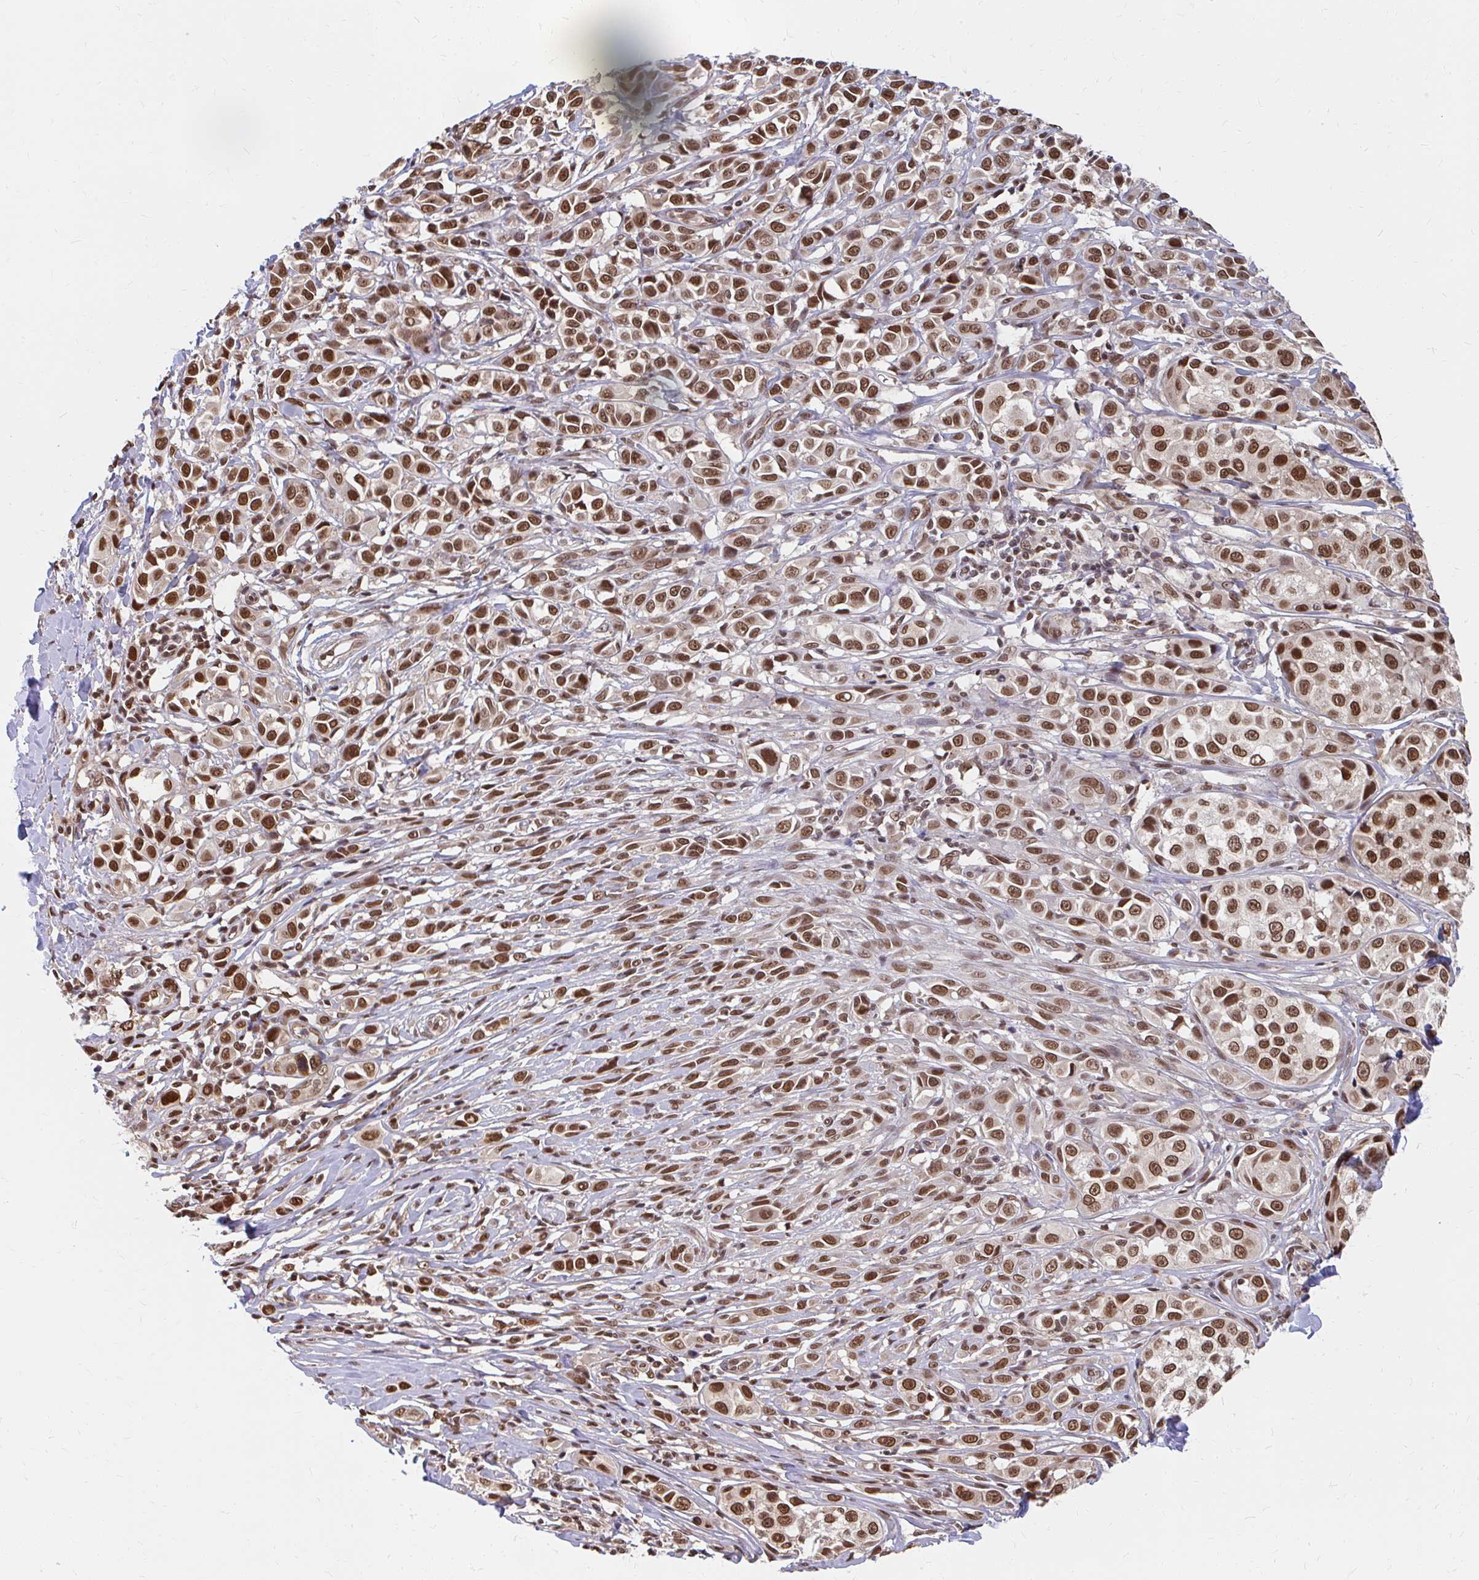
{"staining": {"intensity": "strong", "quantity": ">75%", "location": "nuclear"}, "tissue": "melanoma", "cell_type": "Tumor cells", "image_type": "cancer", "snomed": [{"axis": "morphology", "description": "Malignant melanoma, NOS"}, {"axis": "topography", "description": "Skin"}], "caption": "Malignant melanoma stained for a protein (brown) shows strong nuclear positive staining in about >75% of tumor cells.", "gene": "XPO1", "patient": {"sex": "male", "age": 39}}